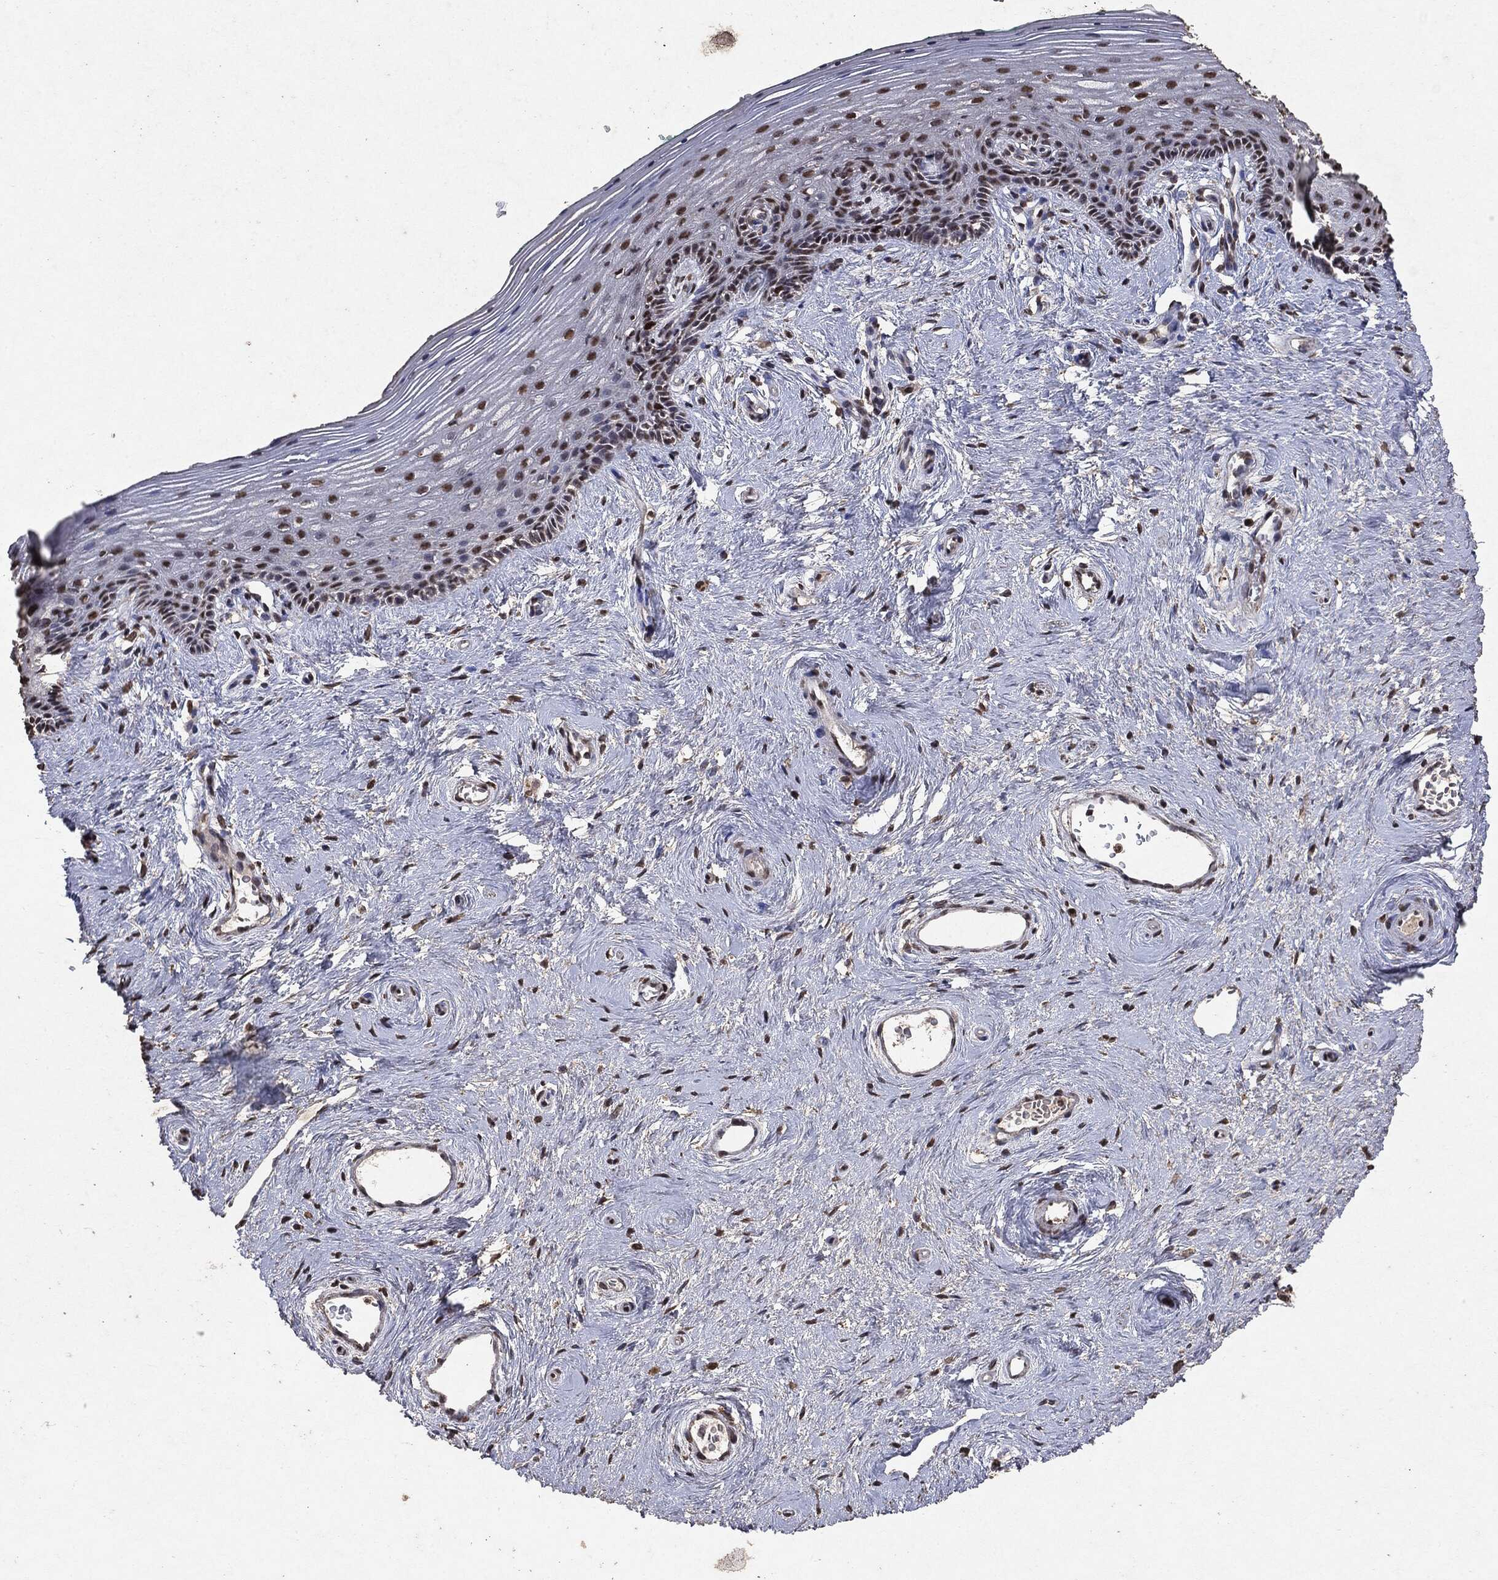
{"staining": {"intensity": "strong", "quantity": "<25%", "location": "nuclear"}, "tissue": "vagina", "cell_type": "Squamous epithelial cells", "image_type": "normal", "snomed": [{"axis": "morphology", "description": "Normal tissue, NOS"}, {"axis": "topography", "description": "Vagina"}], "caption": "There is medium levels of strong nuclear staining in squamous epithelial cells of unremarkable vagina, as demonstrated by immunohistochemical staining (brown color).", "gene": "RAD18", "patient": {"sex": "female", "age": 45}}